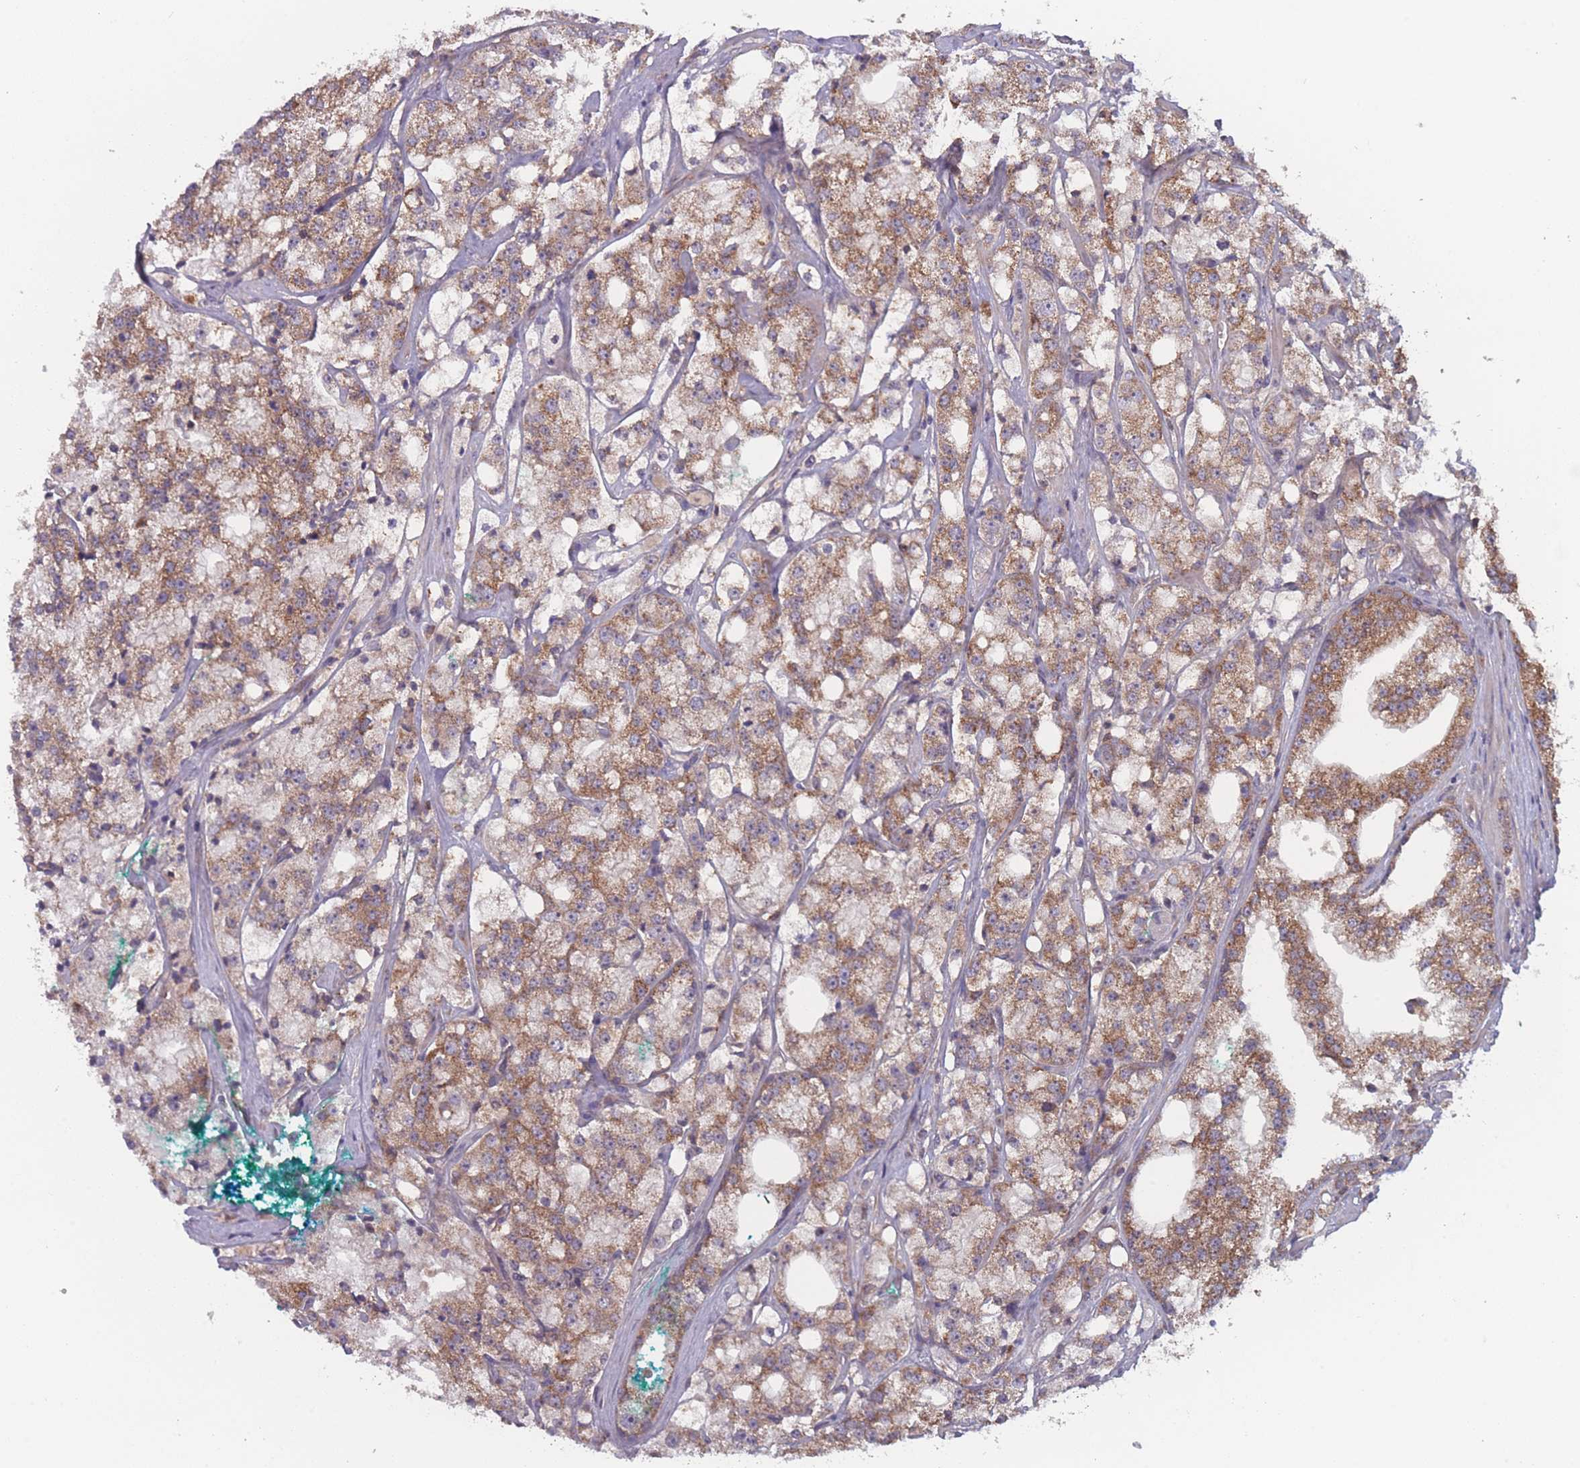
{"staining": {"intensity": "moderate", "quantity": ">75%", "location": "cytoplasmic/membranous"}, "tissue": "prostate cancer", "cell_type": "Tumor cells", "image_type": "cancer", "snomed": [{"axis": "morphology", "description": "Adenocarcinoma, High grade"}, {"axis": "topography", "description": "Prostate"}], "caption": "The image demonstrates a brown stain indicating the presence of a protein in the cytoplasmic/membranous of tumor cells in prostate cancer. Immunohistochemistry stains the protein of interest in brown and the nuclei are stained blue.", "gene": "ATP5MG", "patient": {"sex": "male", "age": 64}}